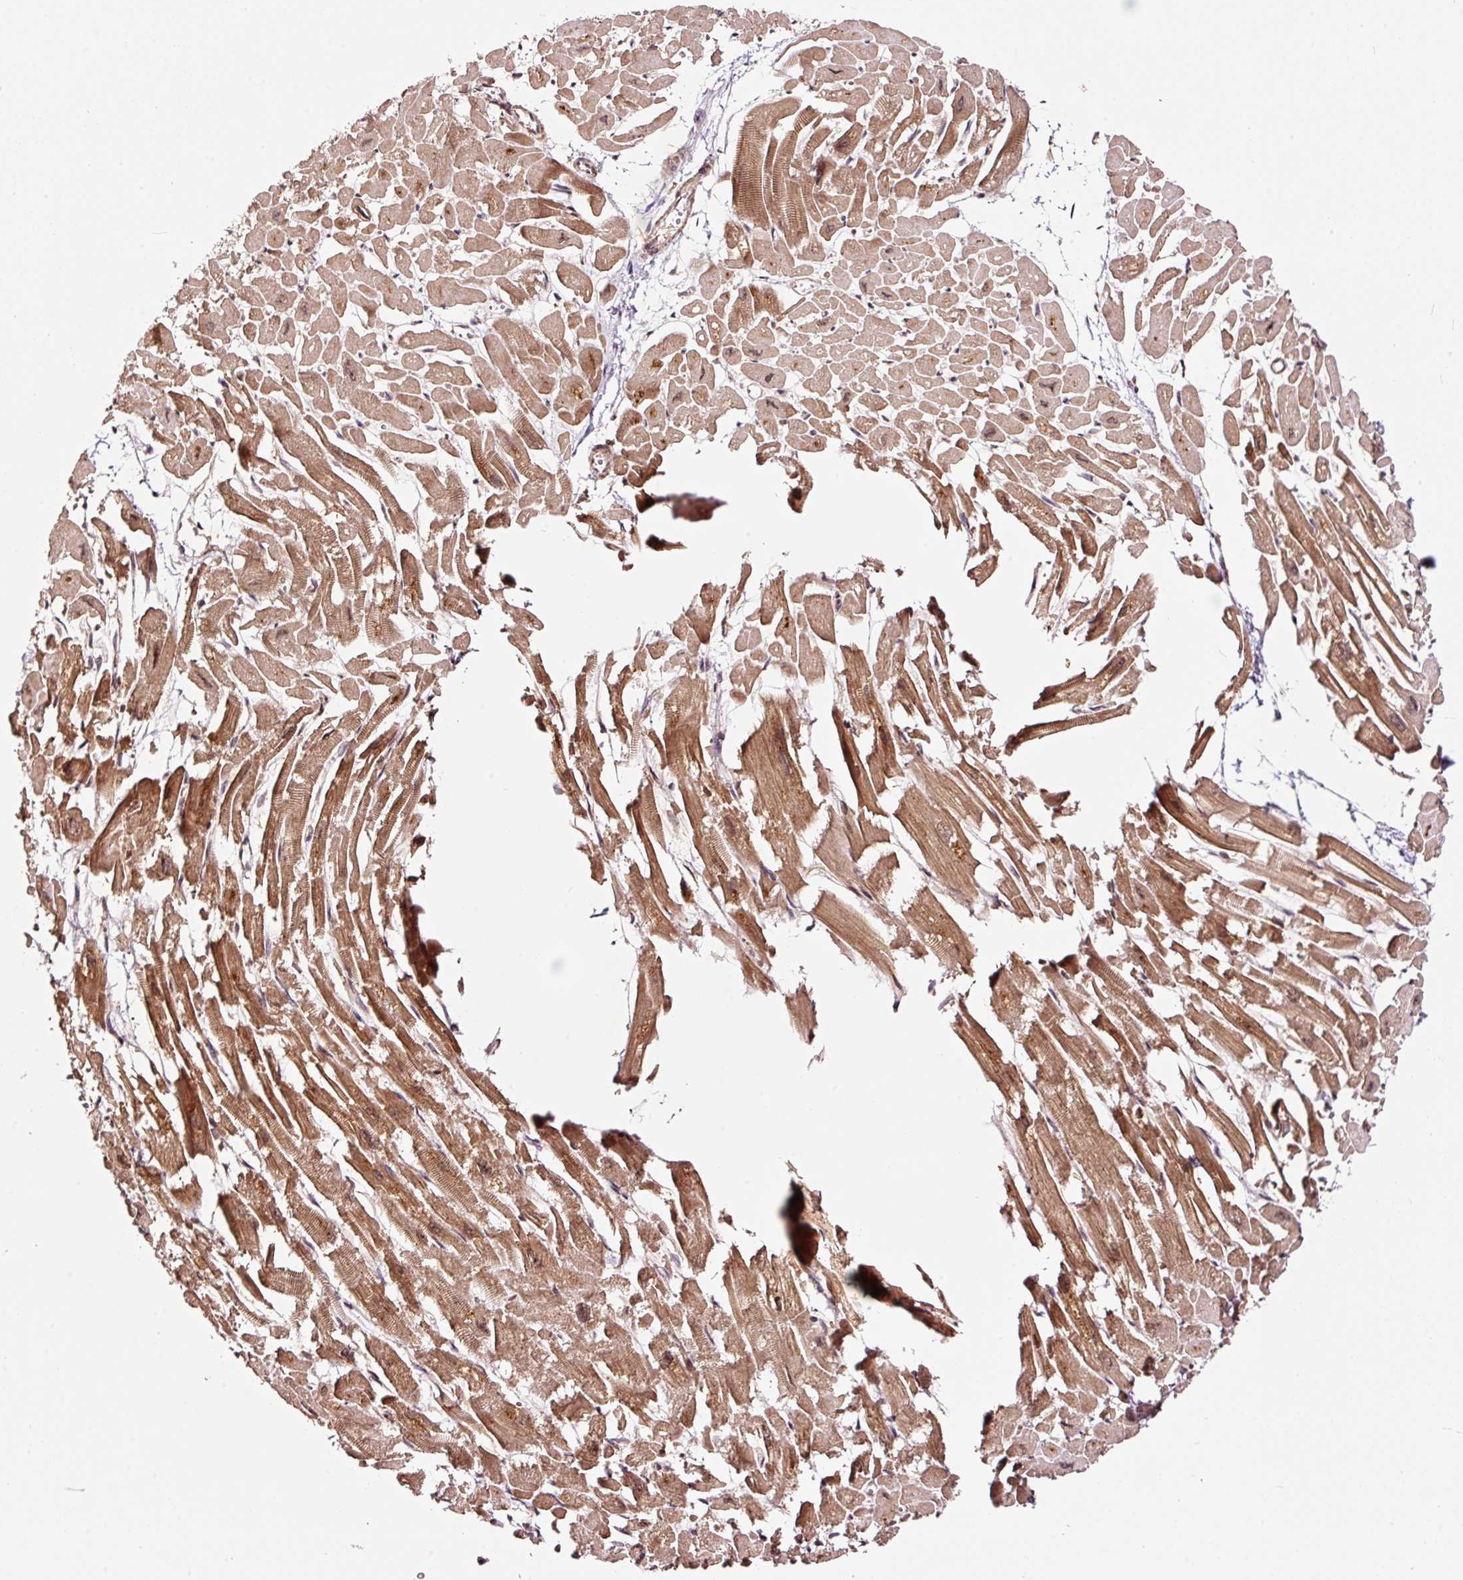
{"staining": {"intensity": "strong", "quantity": ">75%", "location": "cytoplasmic/membranous,nuclear"}, "tissue": "heart muscle", "cell_type": "Cardiomyocytes", "image_type": "normal", "snomed": [{"axis": "morphology", "description": "Normal tissue, NOS"}, {"axis": "topography", "description": "Heart"}], "caption": "Approximately >75% of cardiomyocytes in benign heart muscle display strong cytoplasmic/membranous,nuclear protein expression as visualized by brown immunohistochemical staining.", "gene": "RFC4", "patient": {"sex": "male", "age": 54}}